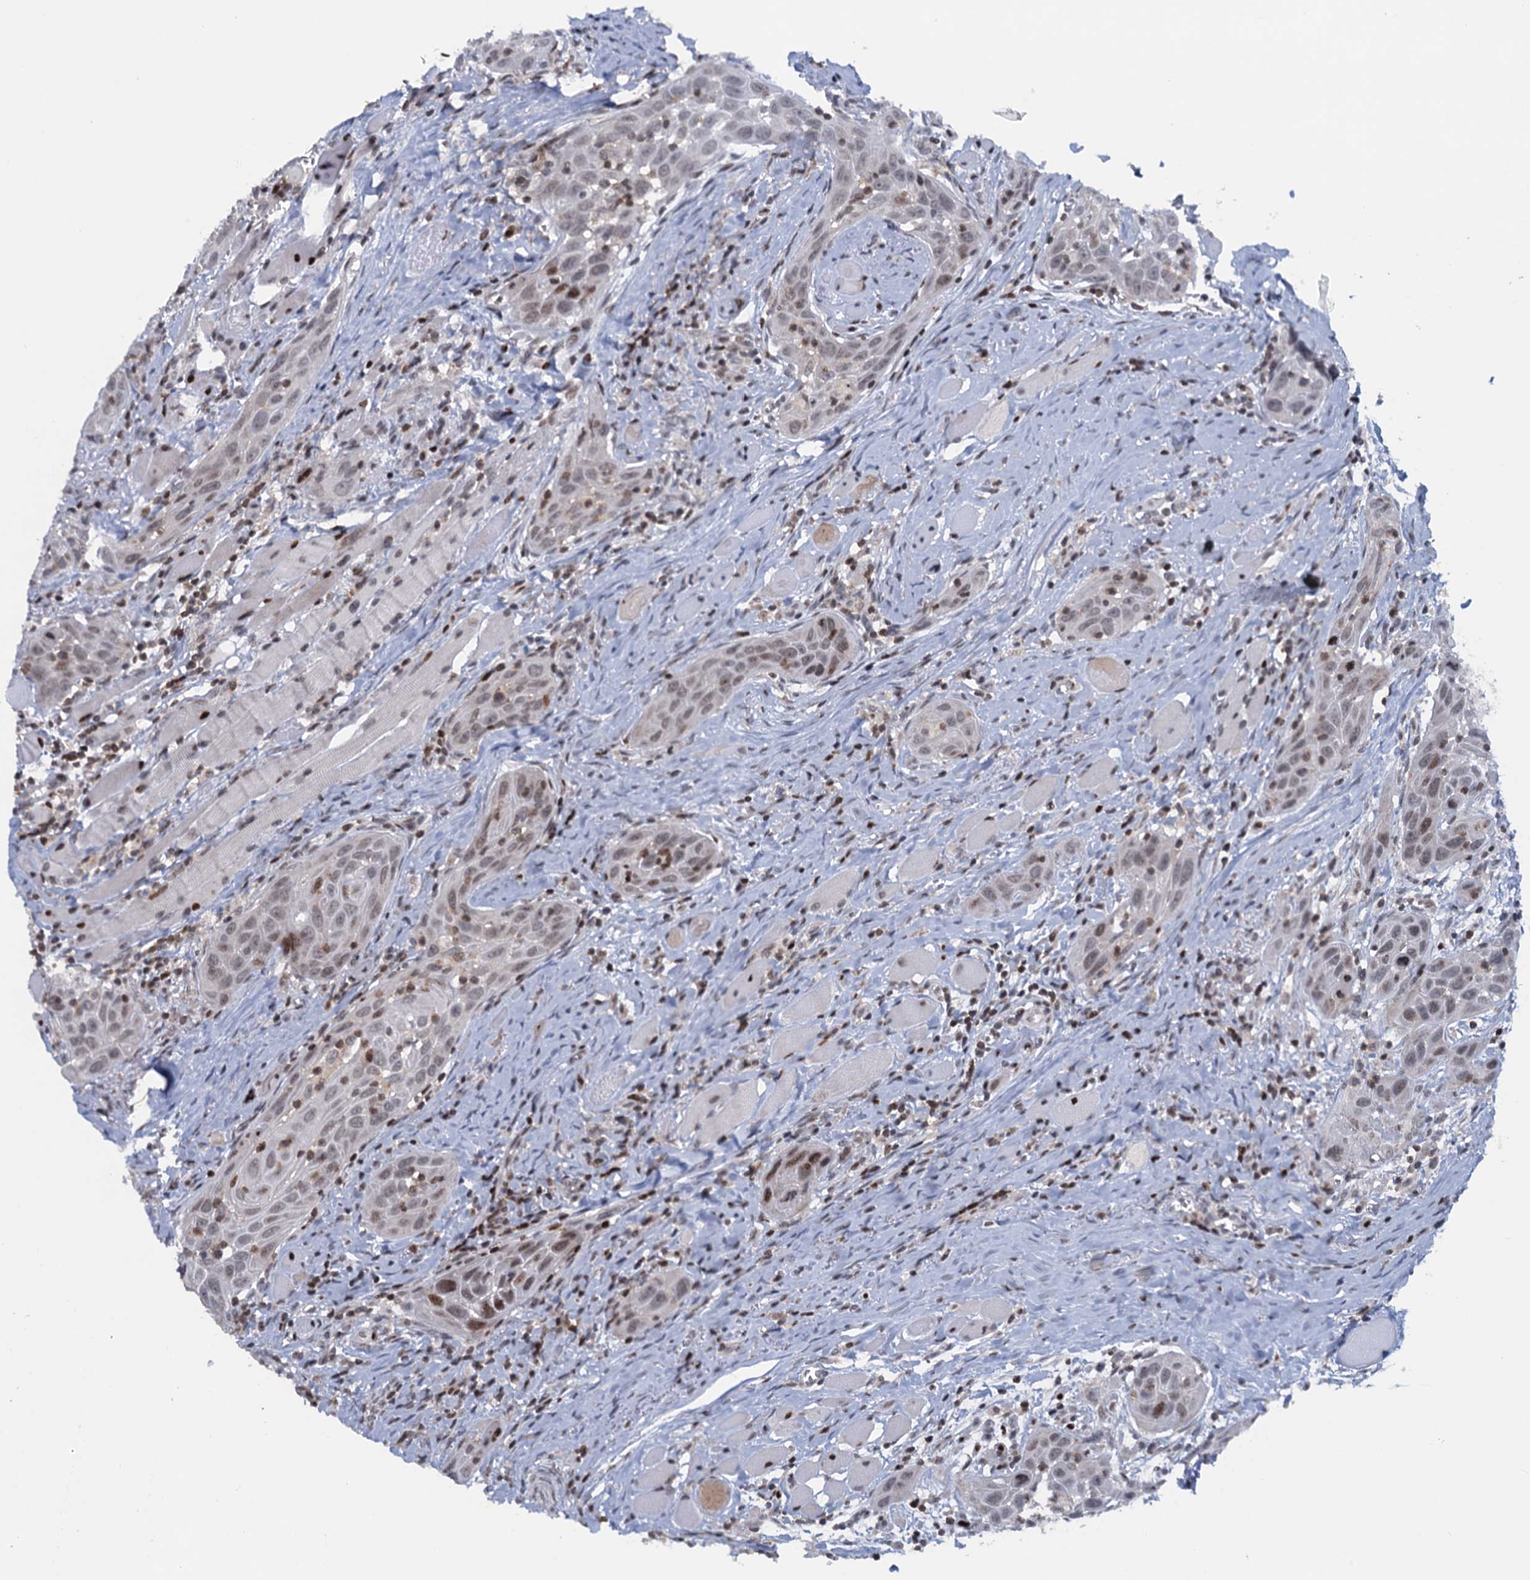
{"staining": {"intensity": "weak", "quantity": "<25%", "location": "nuclear"}, "tissue": "head and neck cancer", "cell_type": "Tumor cells", "image_type": "cancer", "snomed": [{"axis": "morphology", "description": "Squamous cell carcinoma, NOS"}, {"axis": "topography", "description": "Oral tissue"}, {"axis": "topography", "description": "Head-Neck"}], "caption": "High power microscopy histopathology image of an immunohistochemistry histopathology image of squamous cell carcinoma (head and neck), revealing no significant positivity in tumor cells. (DAB (3,3'-diaminobenzidine) immunohistochemistry with hematoxylin counter stain).", "gene": "FYB1", "patient": {"sex": "female", "age": 50}}